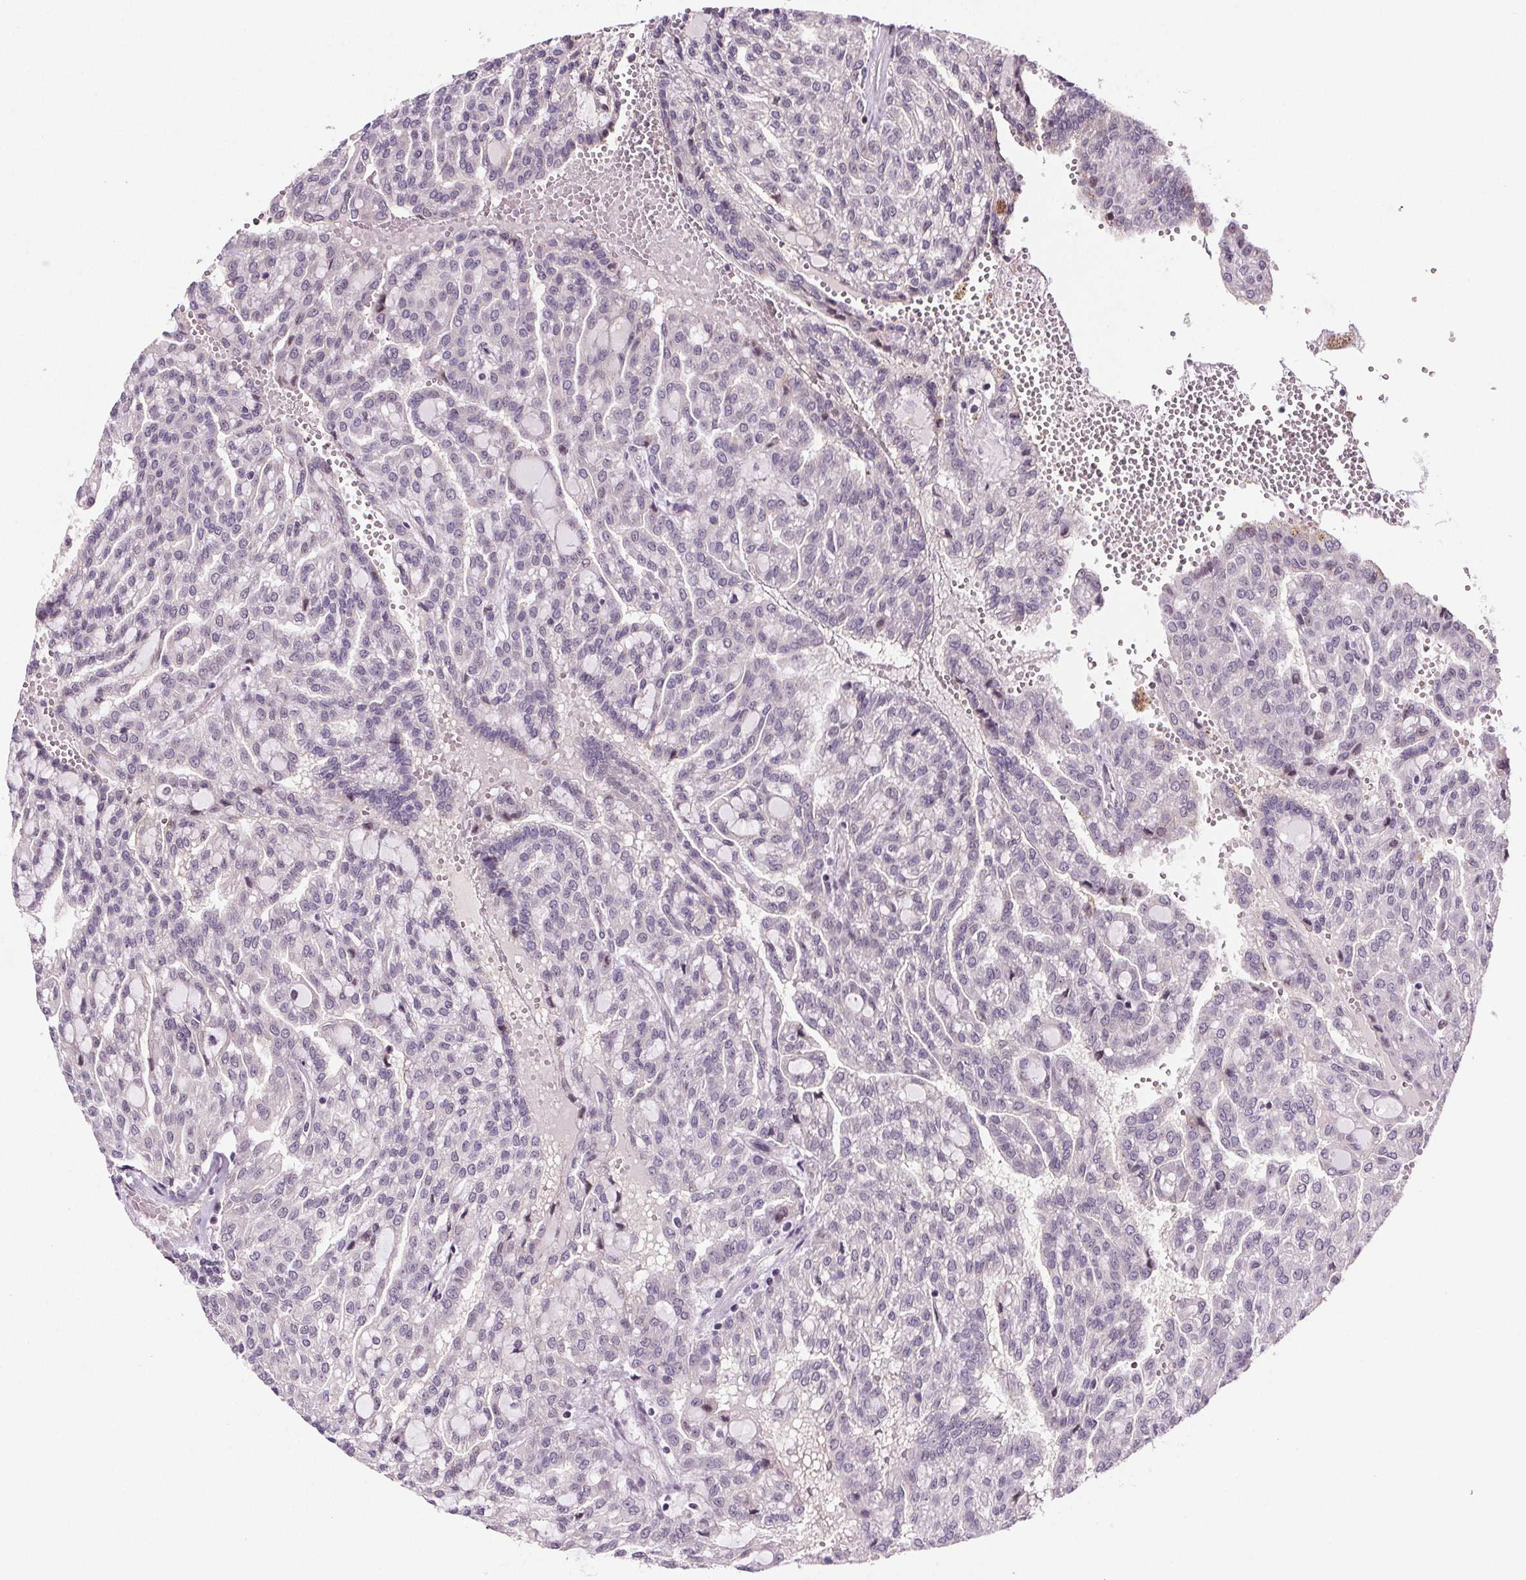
{"staining": {"intensity": "negative", "quantity": "none", "location": "none"}, "tissue": "renal cancer", "cell_type": "Tumor cells", "image_type": "cancer", "snomed": [{"axis": "morphology", "description": "Adenocarcinoma, NOS"}, {"axis": "topography", "description": "Kidney"}], "caption": "High power microscopy photomicrograph of an immunohistochemistry (IHC) image of renal cancer, revealing no significant positivity in tumor cells.", "gene": "SUCLA2", "patient": {"sex": "male", "age": 63}}